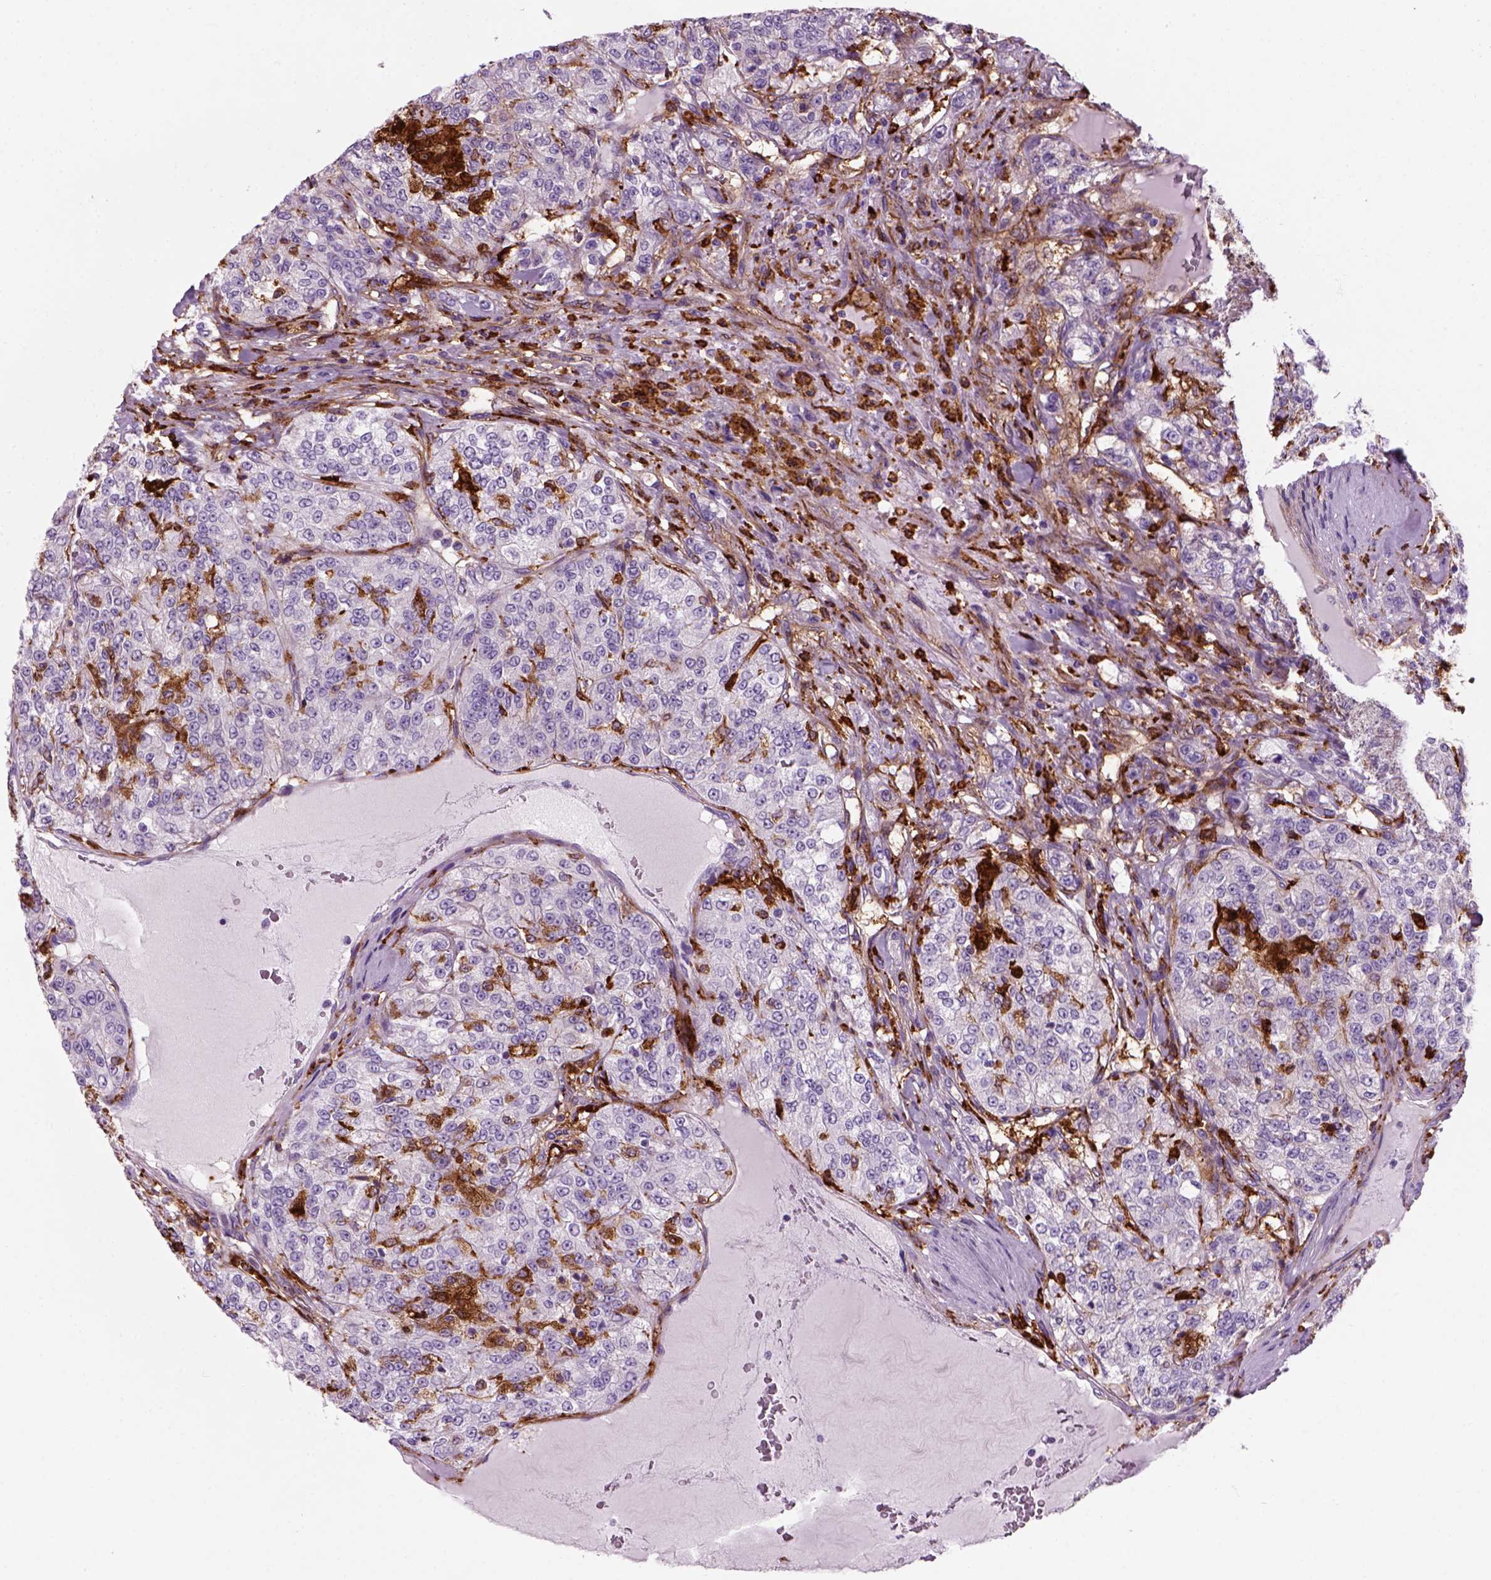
{"staining": {"intensity": "negative", "quantity": "none", "location": "none"}, "tissue": "renal cancer", "cell_type": "Tumor cells", "image_type": "cancer", "snomed": [{"axis": "morphology", "description": "Adenocarcinoma, NOS"}, {"axis": "topography", "description": "Kidney"}], "caption": "High magnification brightfield microscopy of adenocarcinoma (renal) stained with DAB (brown) and counterstained with hematoxylin (blue): tumor cells show no significant expression.", "gene": "MARCKS", "patient": {"sex": "female", "age": 63}}